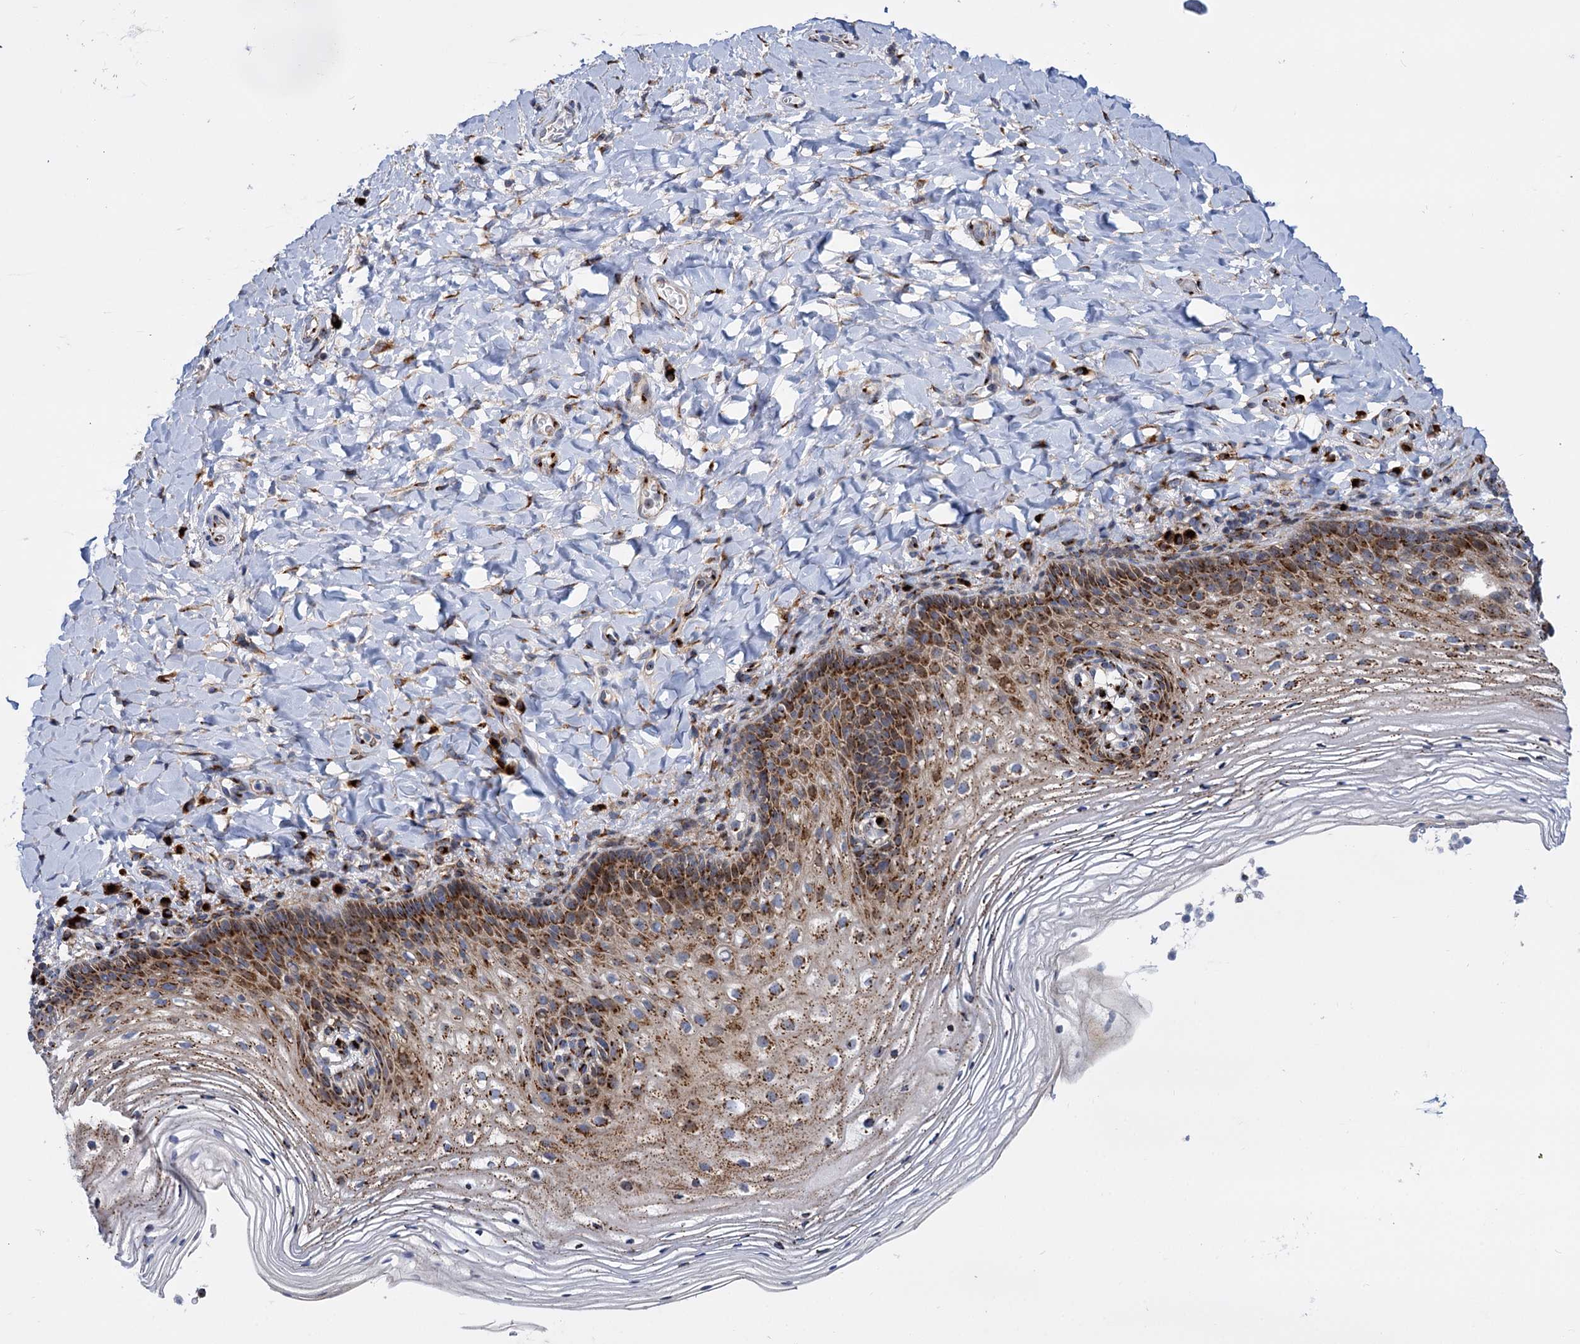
{"staining": {"intensity": "strong", "quantity": ">75%", "location": "cytoplasmic/membranous"}, "tissue": "vagina", "cell_type": "Squamous epithelial cells", "image_type": "normal", "snomed": [{"axis": "morphology", "description": "Normal tissue, NOS"}, {"axis": "topography", "description": "Vagina"}], "caption": "Squamous epithelial cells show high levels of strong cytoplasmic/membranous staining in about >75% of cells in normal vagina.", "gene": "SUPT20H", "patient": {"sex": "female", "age": 60}}